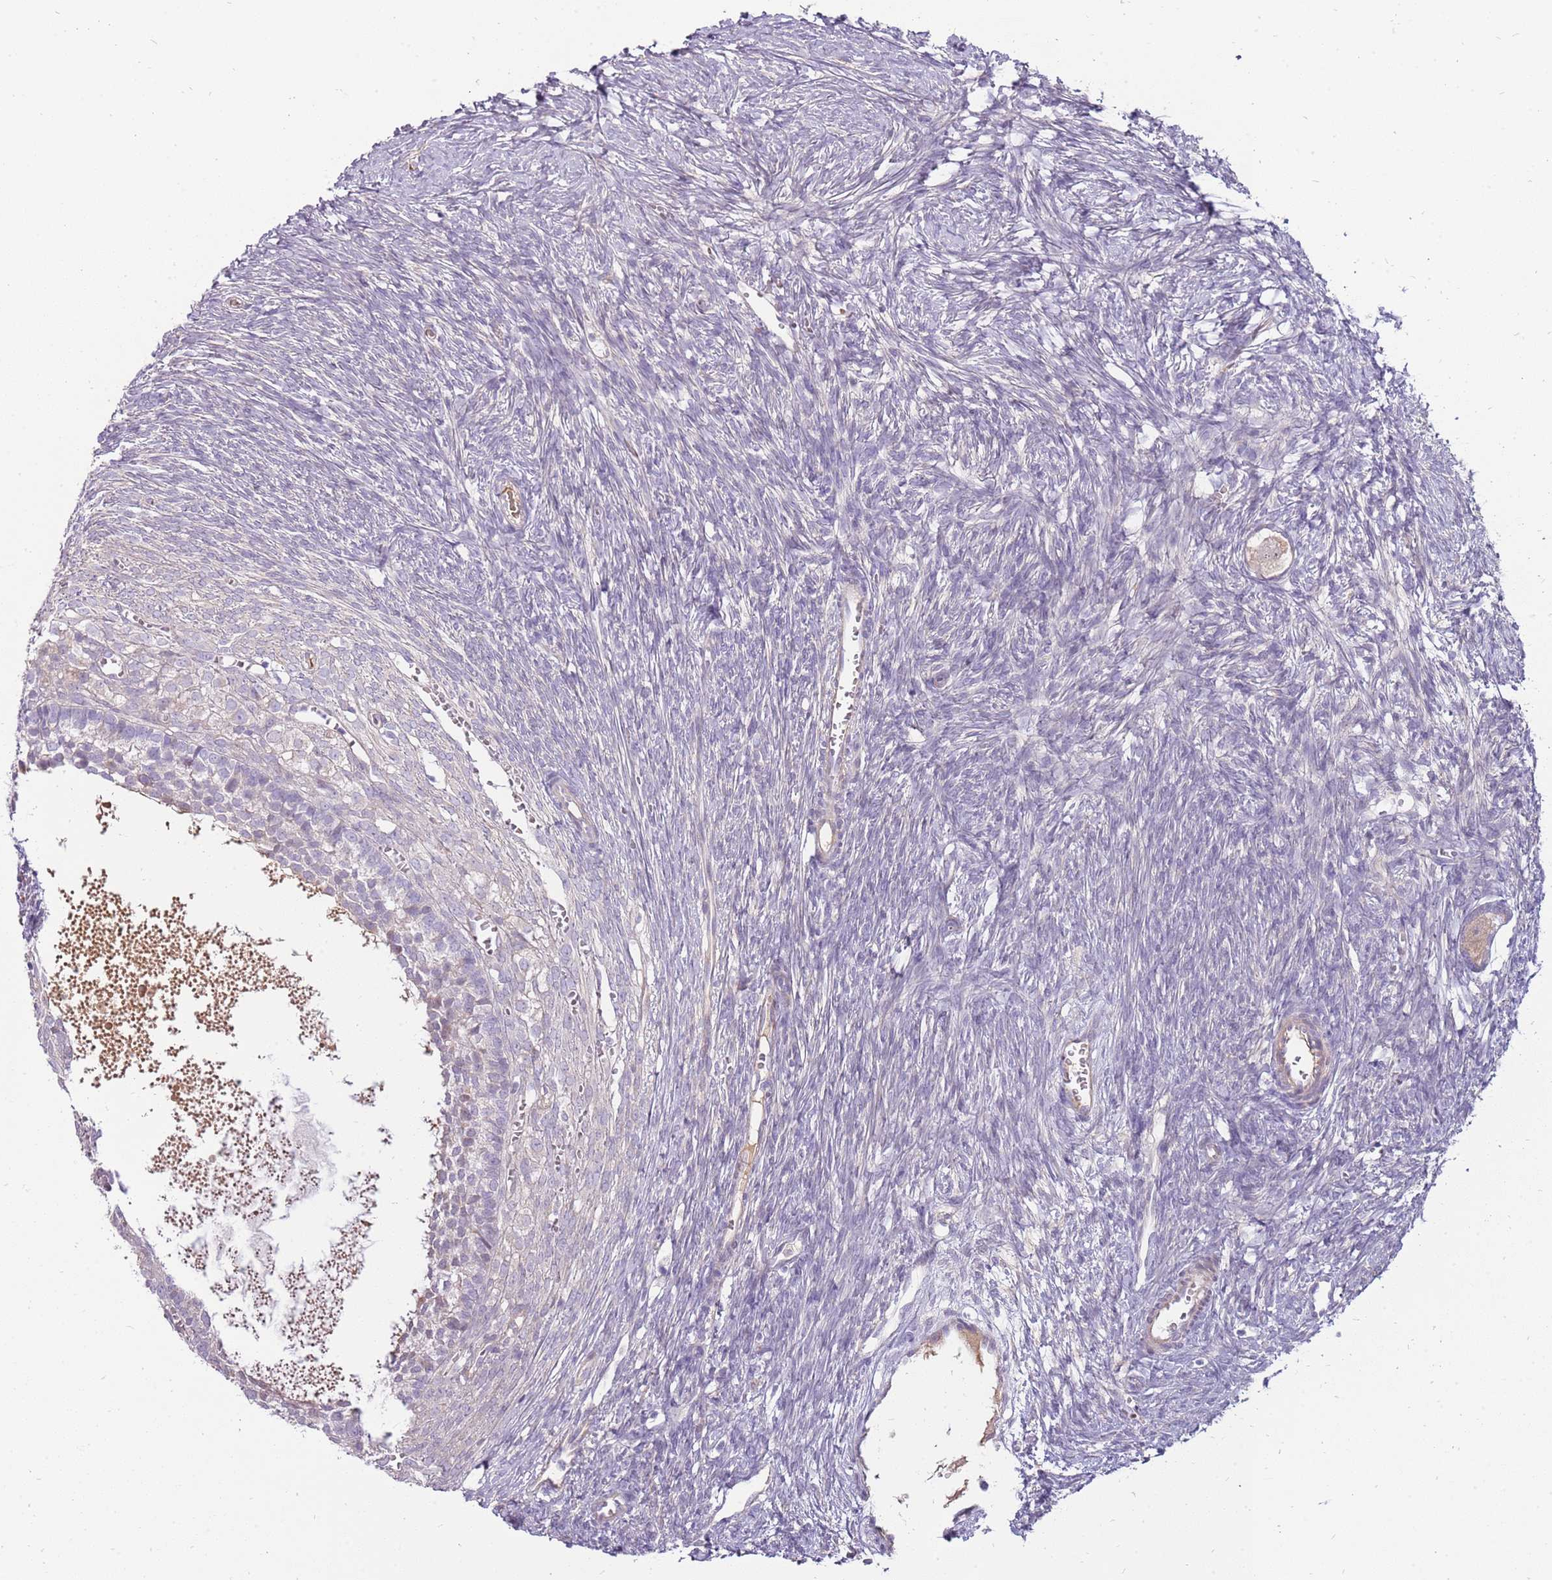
{"staining": {"intensity": "weak", "quantity": ">75%", "location": "cytoplasmic/membranous"}, "tissue": "ovary", "cell_type": "Follicle cells", "image_type": "normal", "snomed": [{"axis": "morphology", "description": "Normal tissue, NOS"}, {"axis": "morphology", "description": "Developmental malformation"}, {"axis": "topography", "description": "Ovary"}], "caption": "A low amount of weak cytoplasmic/membranous staining is seen in about >75% of follicle cells in unremarkable ovary.", "gene": "MCUB", "patient": {"sex": "female", "age": 39}}